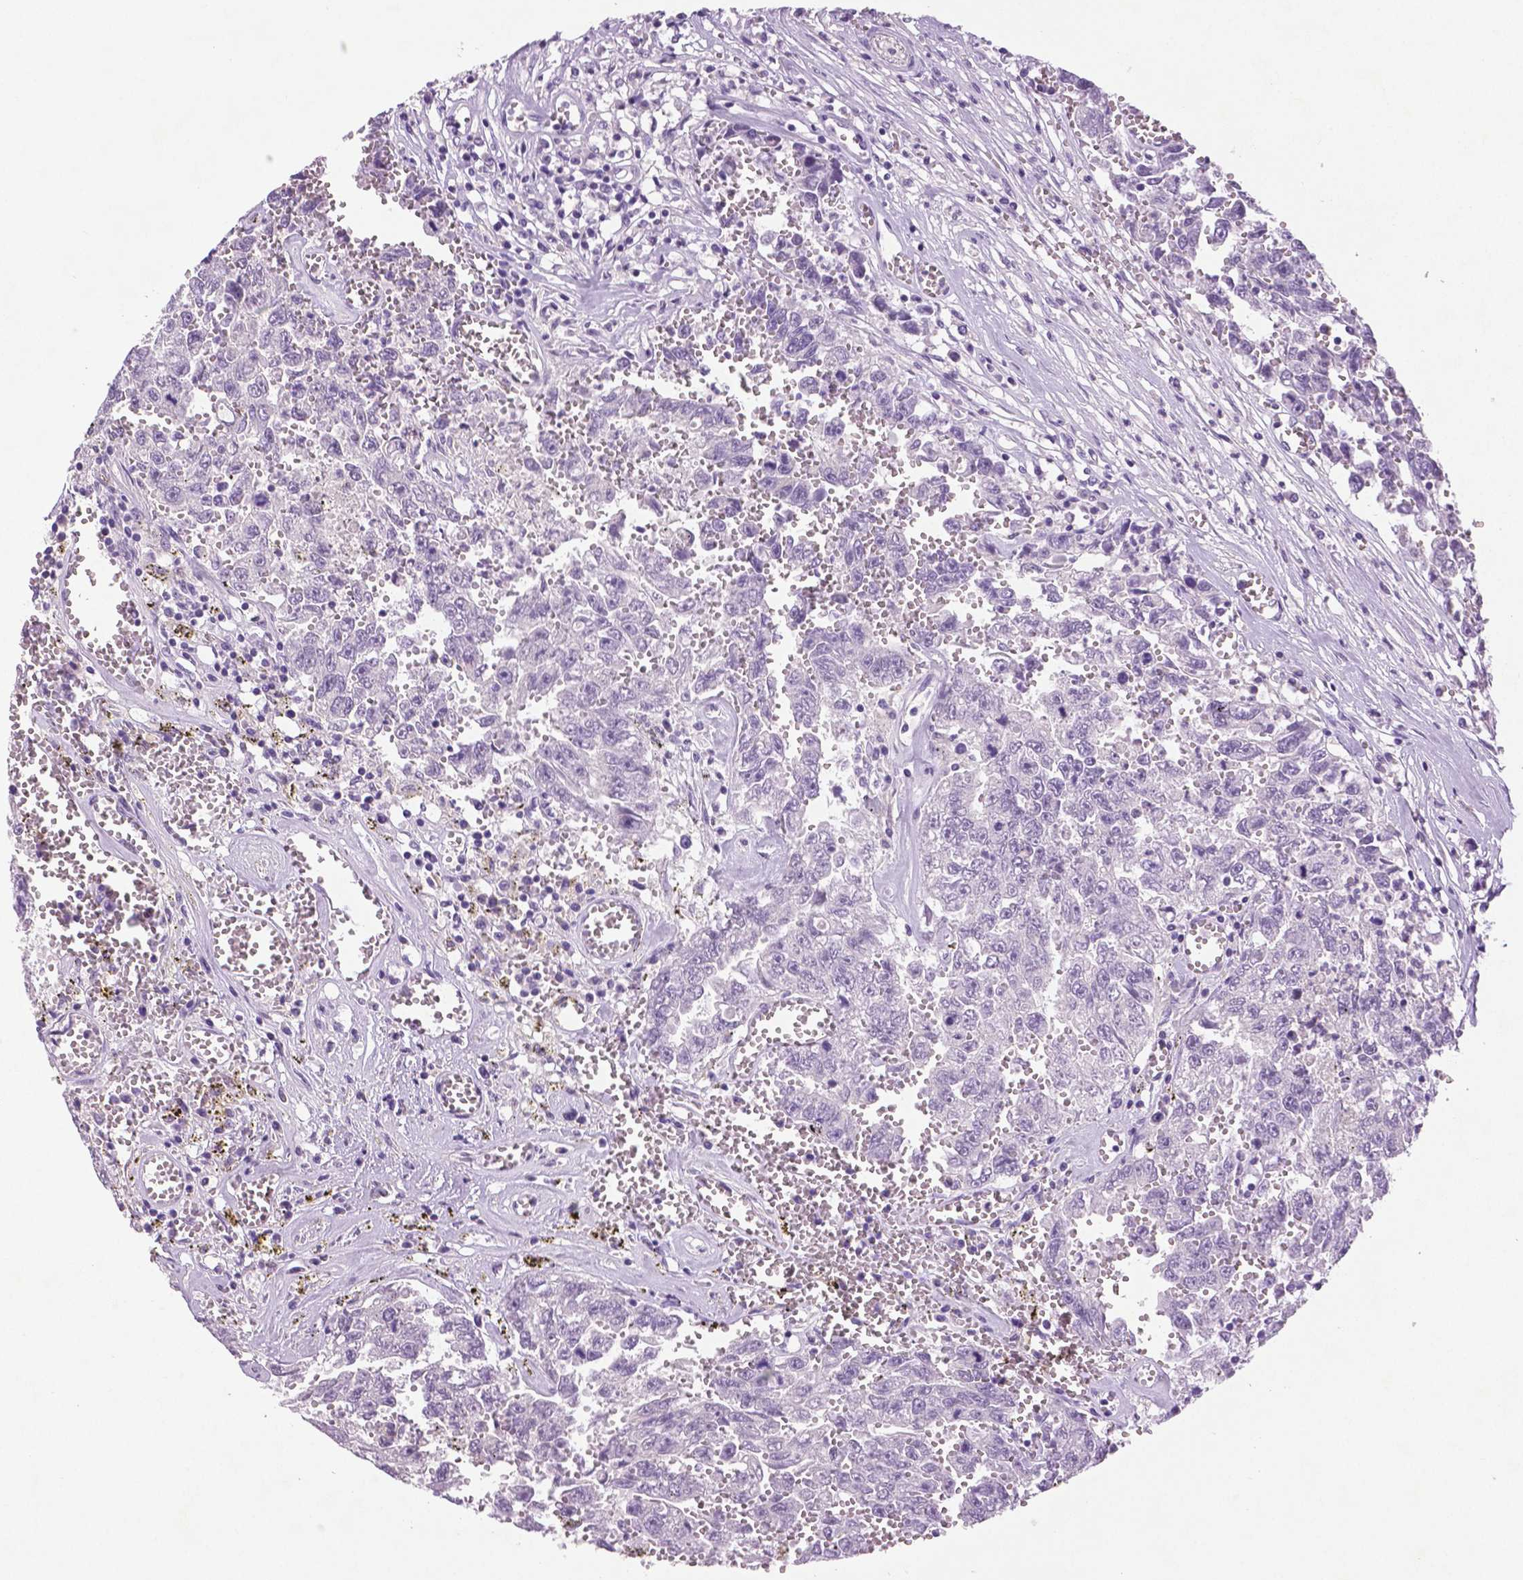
{"staining": {"intensity": "negative", "quantity": "none", "location": "none"}, "tissue": "testis cancer", "cell_type": "Tumor cells", "image_type": "cancer", "snomed": [{"axis": "morphology", "description": "Carcinoma, Embryonal, NOS"}, {"axis": "topography", "description": "Testis"}], "caption": "This is an immunohistochemistry (IHC) image of human testis embryonal carcinoma. There is no staining in tumor cells.", "gene": "DNAH12", "patient": {"sex": "male", "age": 36}}